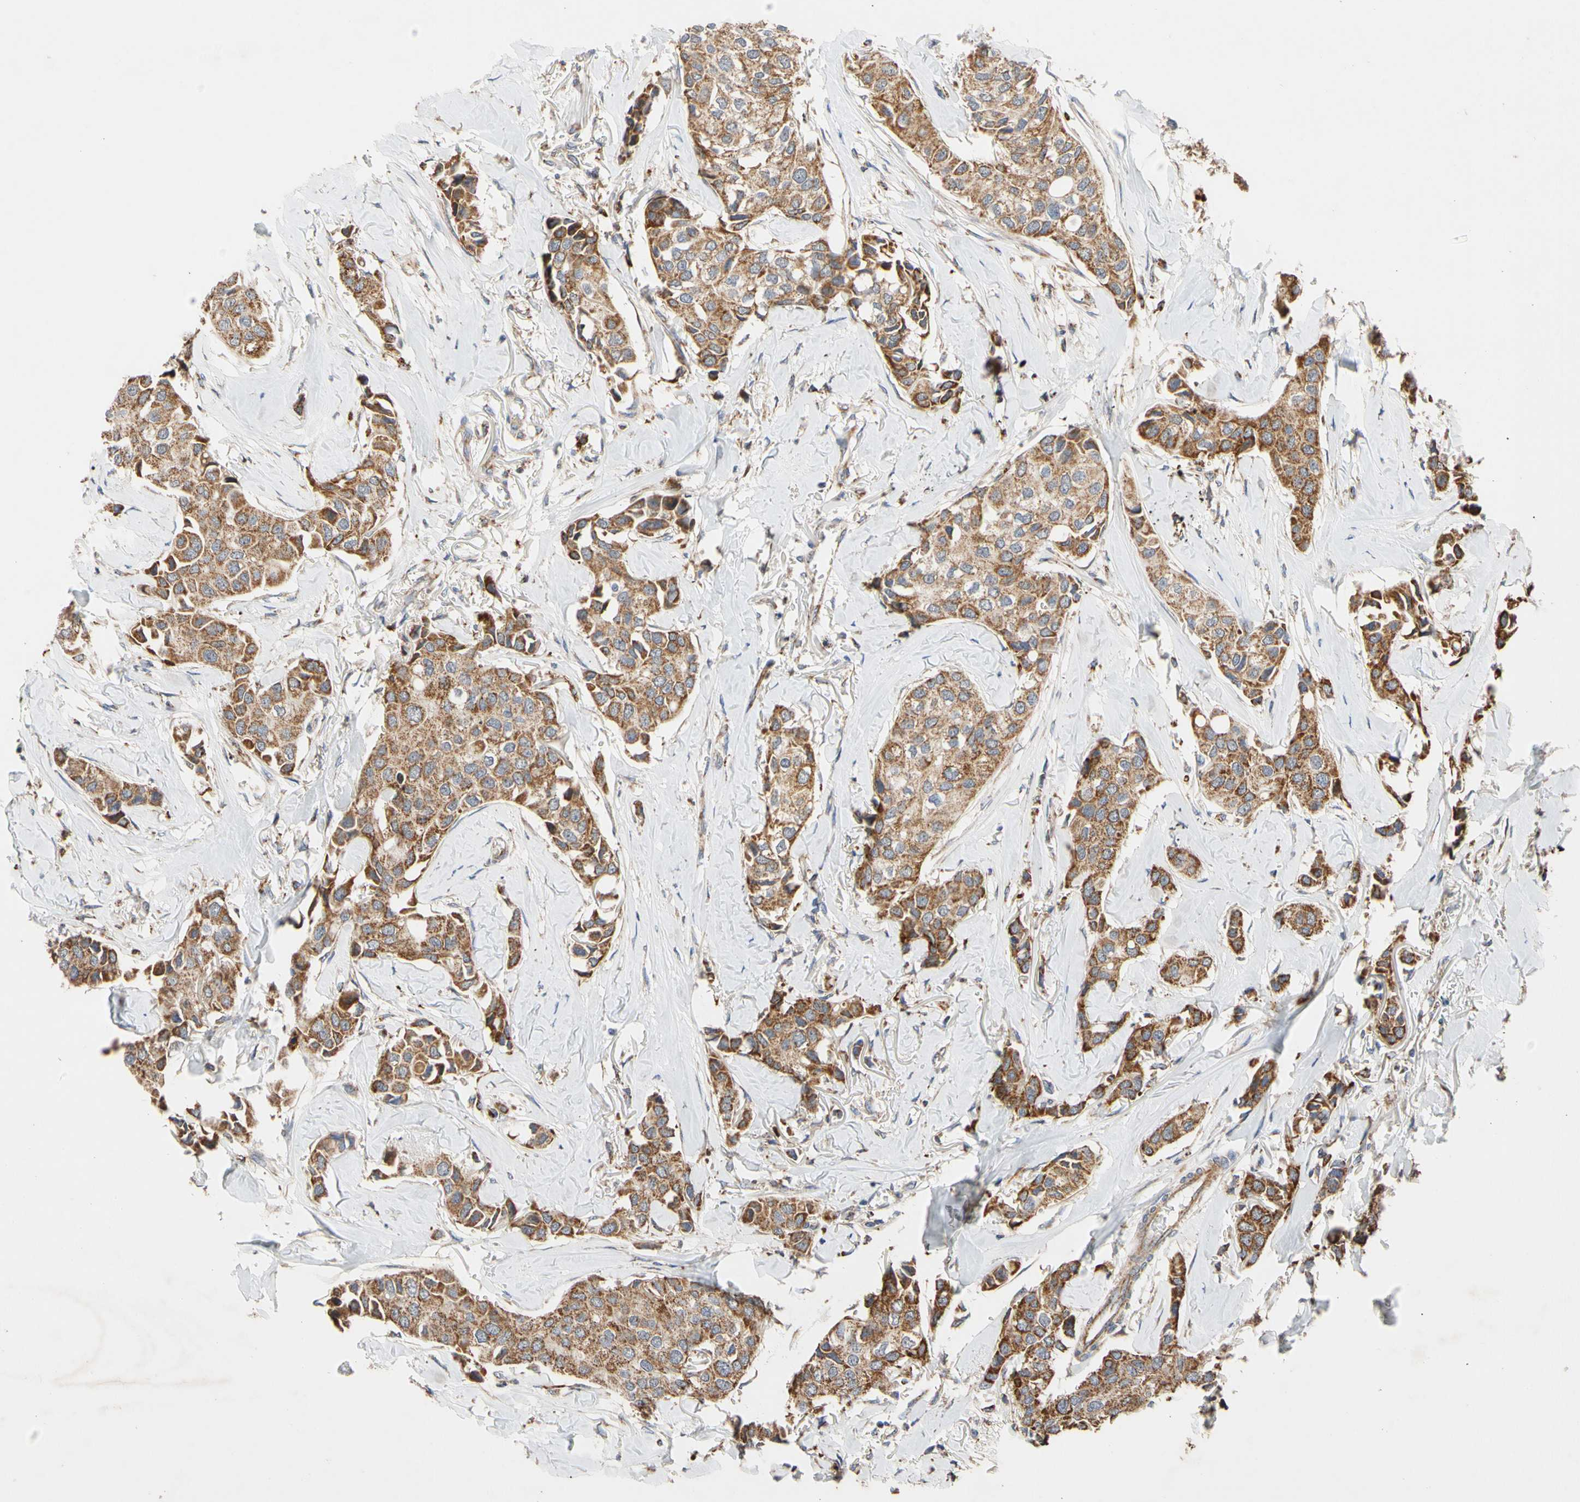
{"staining": {"intensity": "strong", "quantity": ">75%", "location": "cytoplasmic/membranous"}, "tissue": "breast cancer", "cell_type": "Tumor cells", "image_type": "cancer", "snomed": [{"axis": "morphology", "description": "Duct carcinoma"}, {"axis": "topography", "description": "Breast"}], "caption": "Immunohistochemical staining of breast cancer (intraductal carcinoma) shows high levels of strong cytoplasmic/membranous protein positivity in approximately >75% of tumor cells.", "gene": "GPD2", "patient": {"sex": "female", "age": 80}}